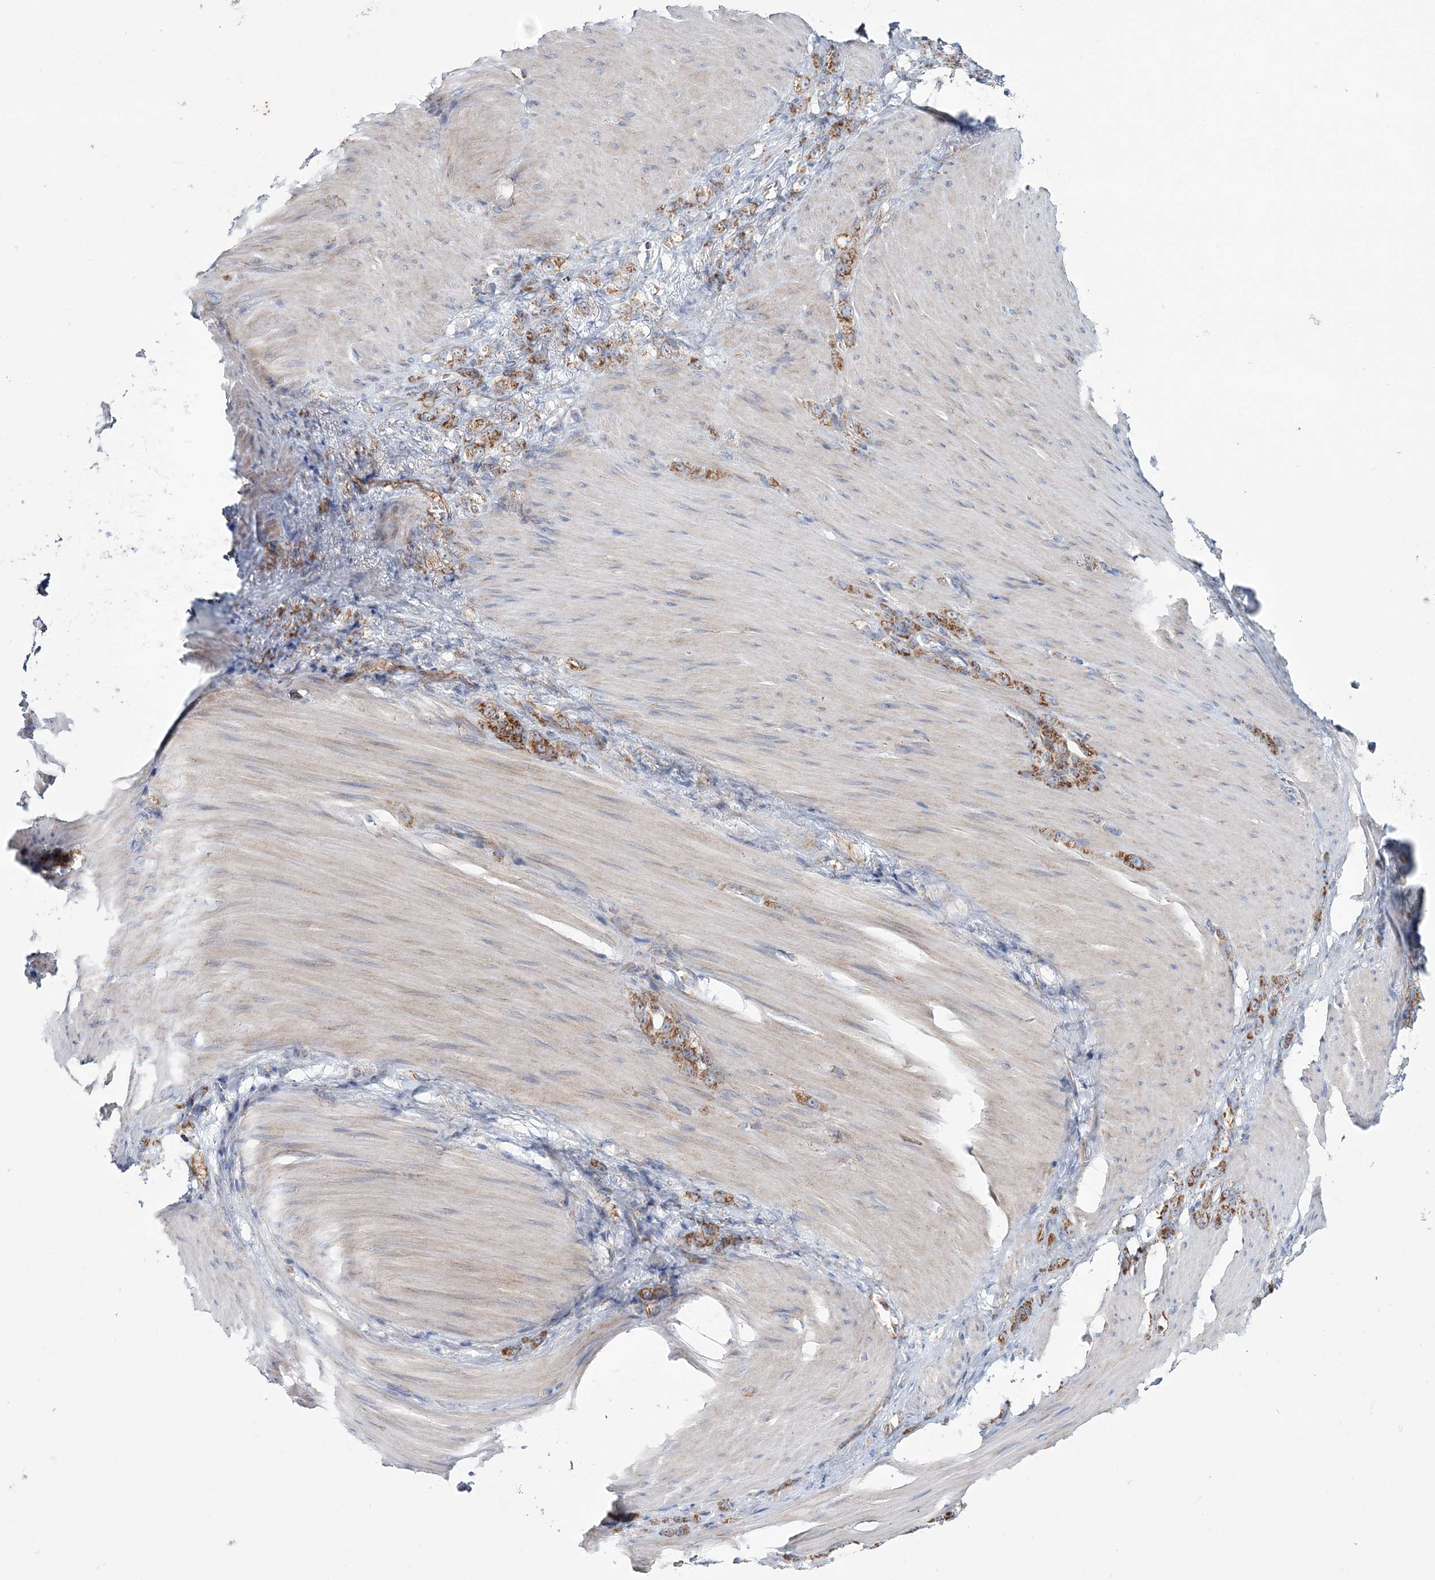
{"staining": {"intensity": "moderate", "quantity": ">75%", "location": "cytoplasmic/membranous"}, "tissue": "stomach cancer", "cell_type": "Tumor cells", "image_type": "cancer", "snomed": [{"axis": "morphology", "description": "Normal tissue, NOS"}, {"axis": "morphology", "description": "Adenocarcinoma, NOS"}, {"axis": "topography", "description": "Stomach"}], "caption": "Immunohistochemical staining of stomach adenocarcinoma exhibits moderate cytoplasmic/membranous protein staining in approximately >75% of tumor cells.", "gene": "ARHGAP6", "patient": {"sex": "male", "age": 82}}